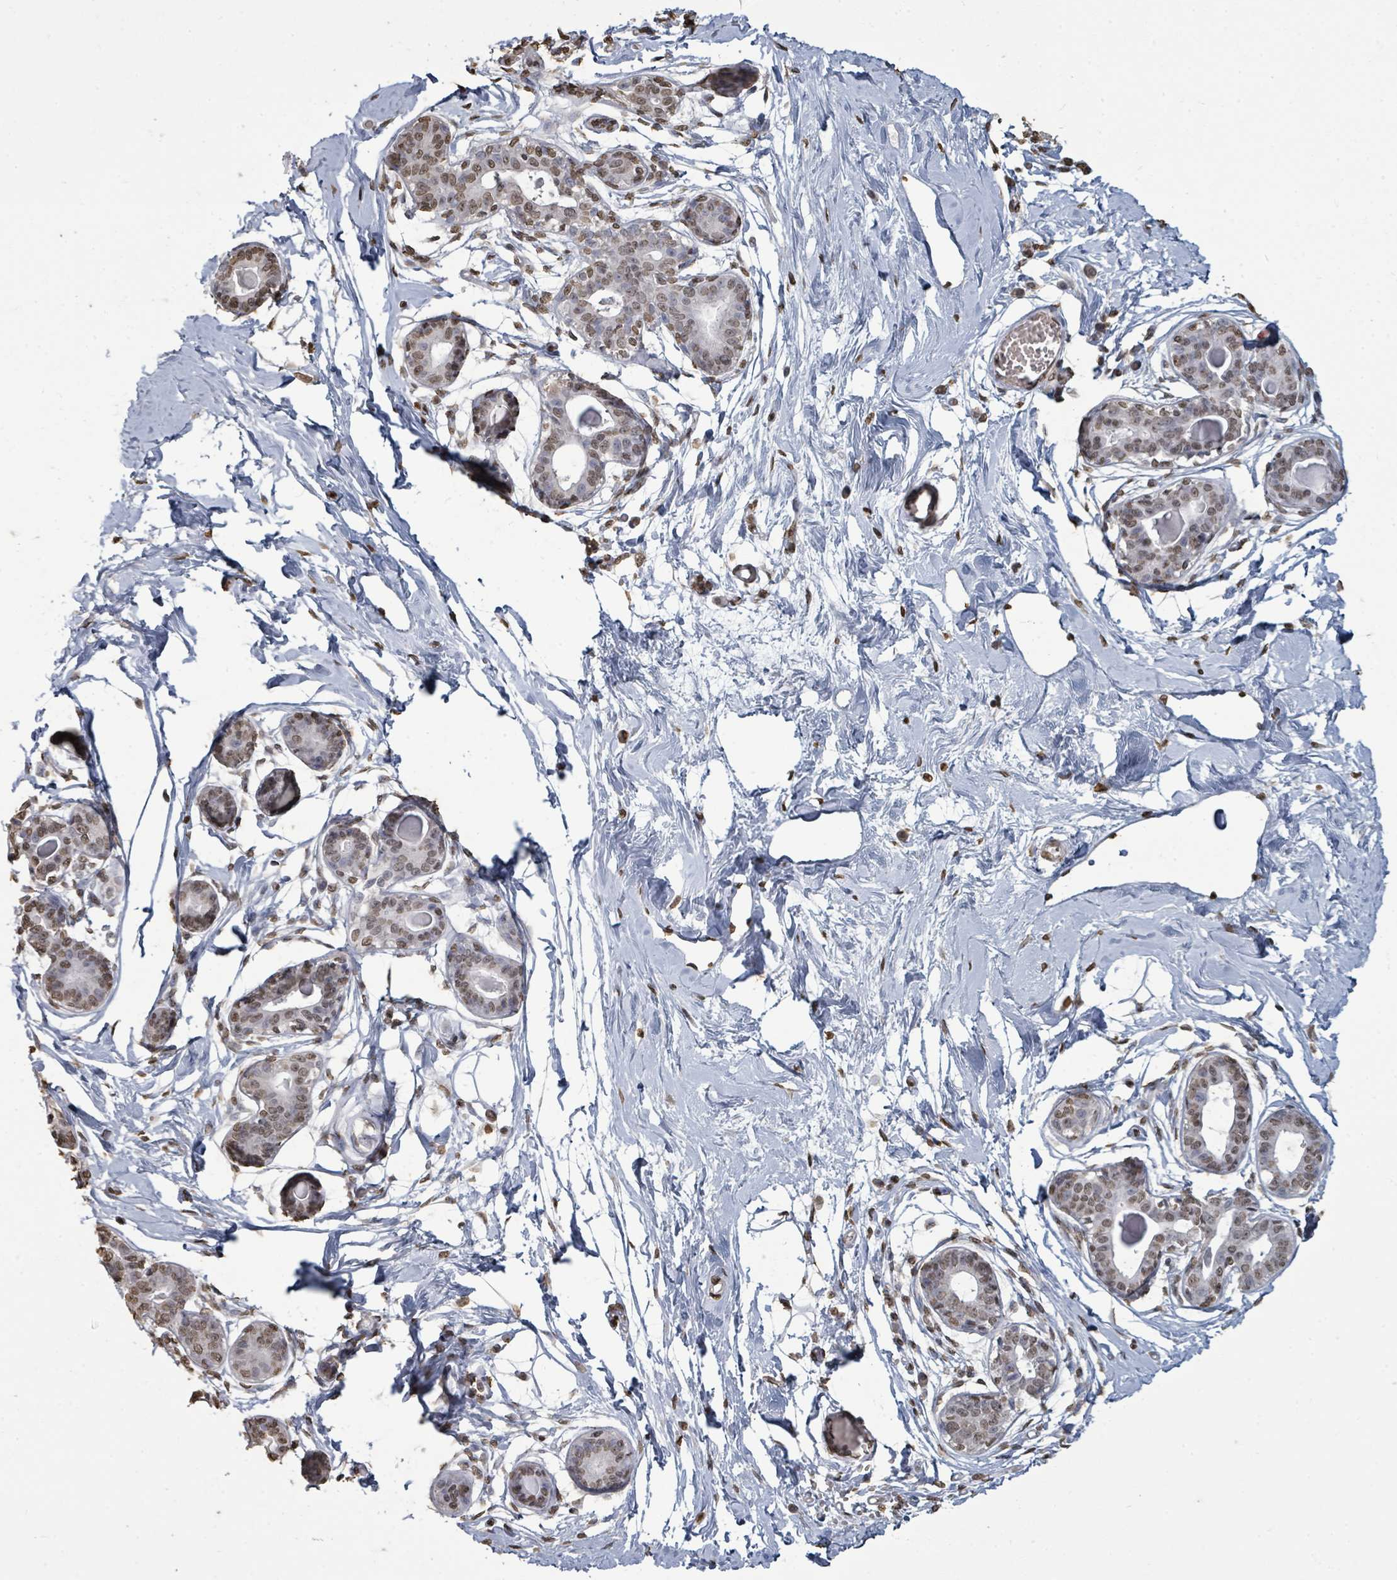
{"staining": {"intensity": "negative", "quantity": "none", "location": "none"}, "tissue": "breast", "cell_type": "Adipocytes", "image_type": "normal", "snomed": [{"axis": "morphology", "description": "Normal tissue, NOS"}, {"axis": "topography", "description": "Breast"}], "caption": "A high-resolution image shows immunohistochemistry (IHC) staining of normal breast, which exhibits no significant expression in adipocytes. (Brightfield microscopy of DAB (3,3'-diaminobenzidine) immunohistochemistry (IHC) at high magnification).", "gene": "MRPS12", "patient": {"sex": "female", "age": 45}}